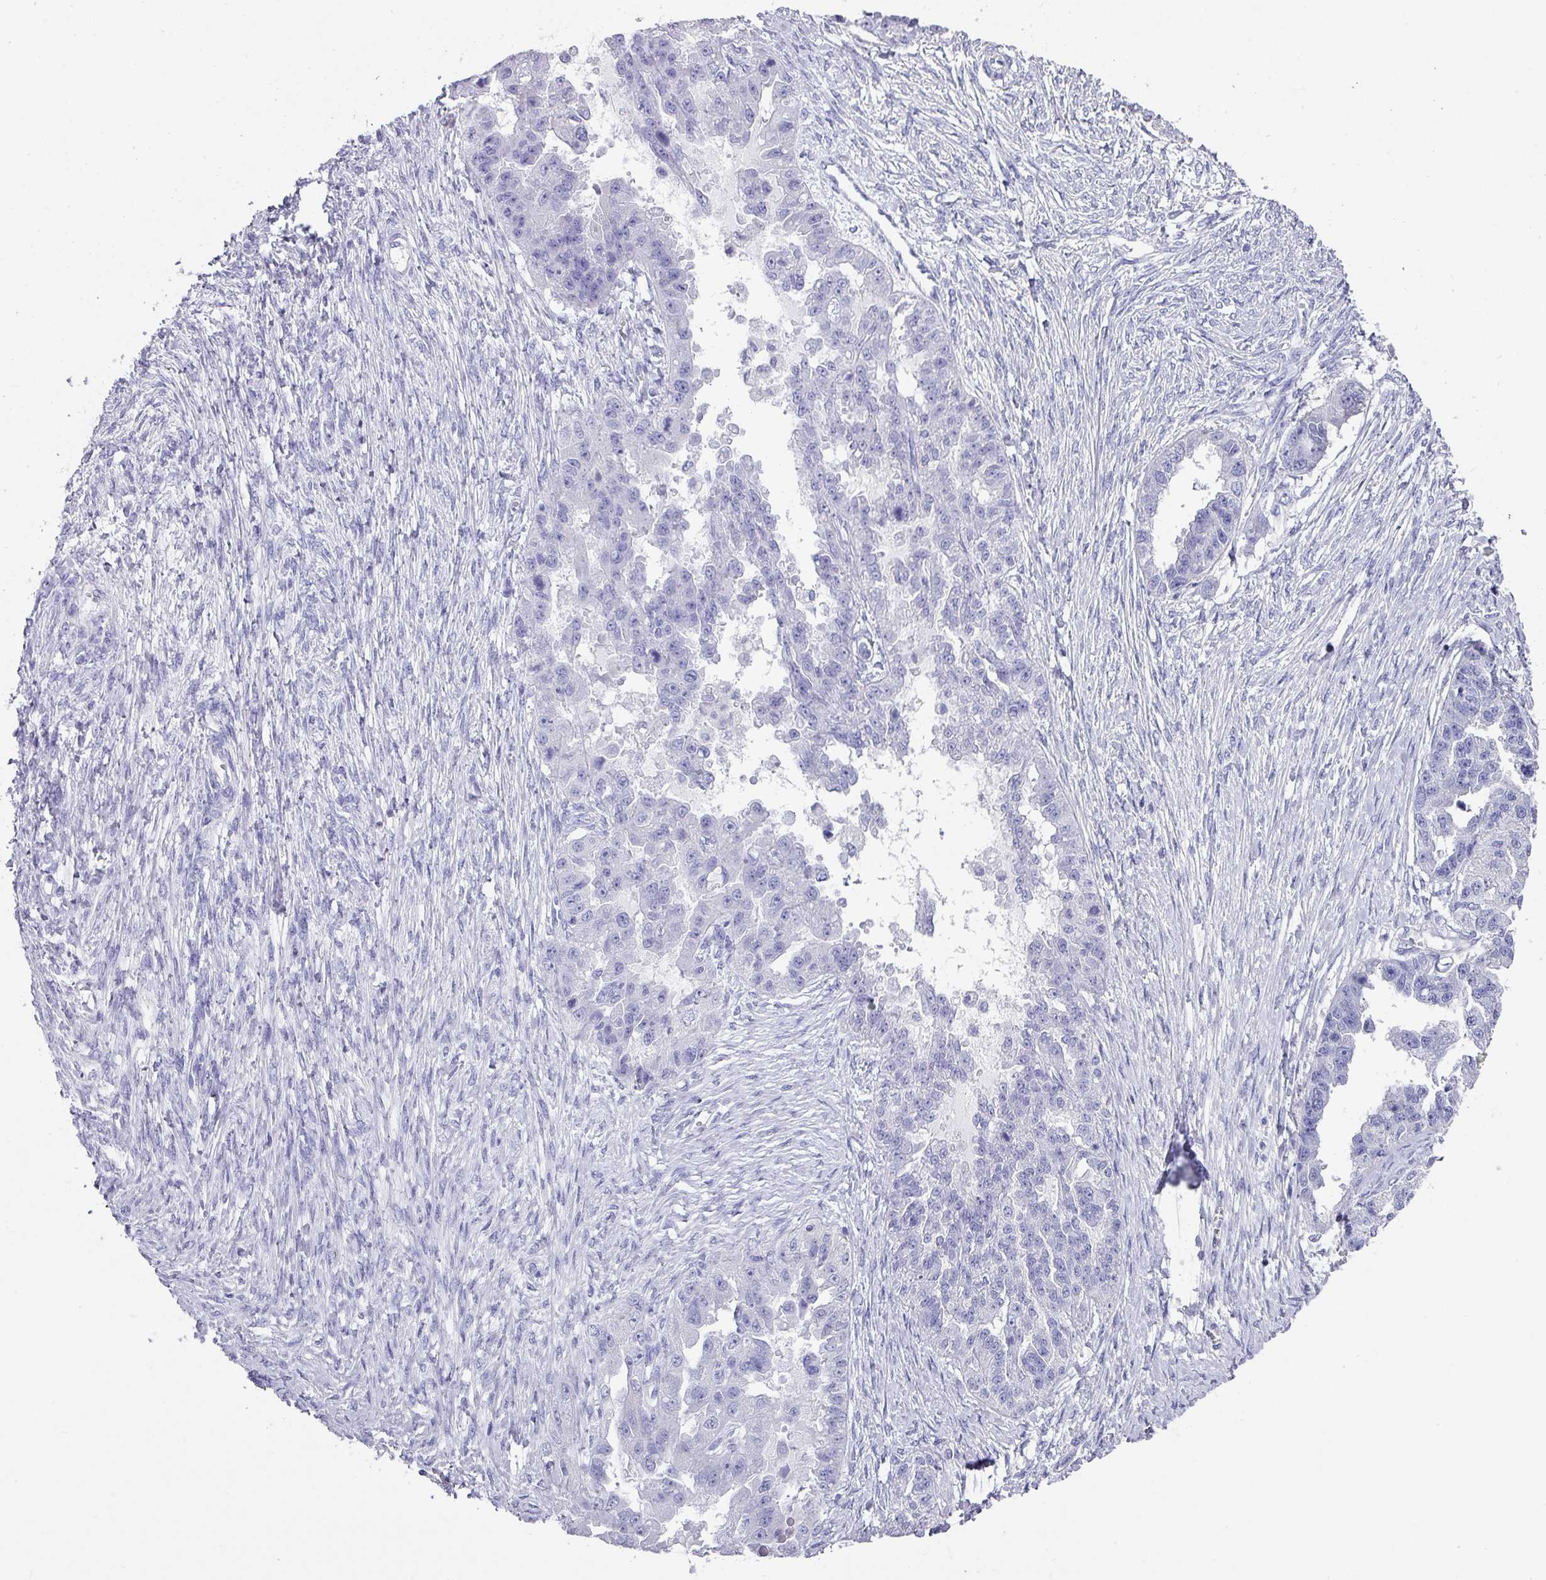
{"staining": {"intensity": "negative", "quantity": "none", "location": "none"}, "tissue": "ovarian cancer", "cell_type": "Tumor cells", "image_type": "cancer", "snomed": [{"axis": "morphology", "description": "Cystadenocarcinoma, serous, NOS"}, {"axis": "topography", "description": "Ovary"}], "caption": "IHC of human ovarian cancer (serous cystadenocarcinoma) demonstrates no staining in tumor cells.", "gene": "PEX10", "patient": {"sex": "female", "age": 58}}